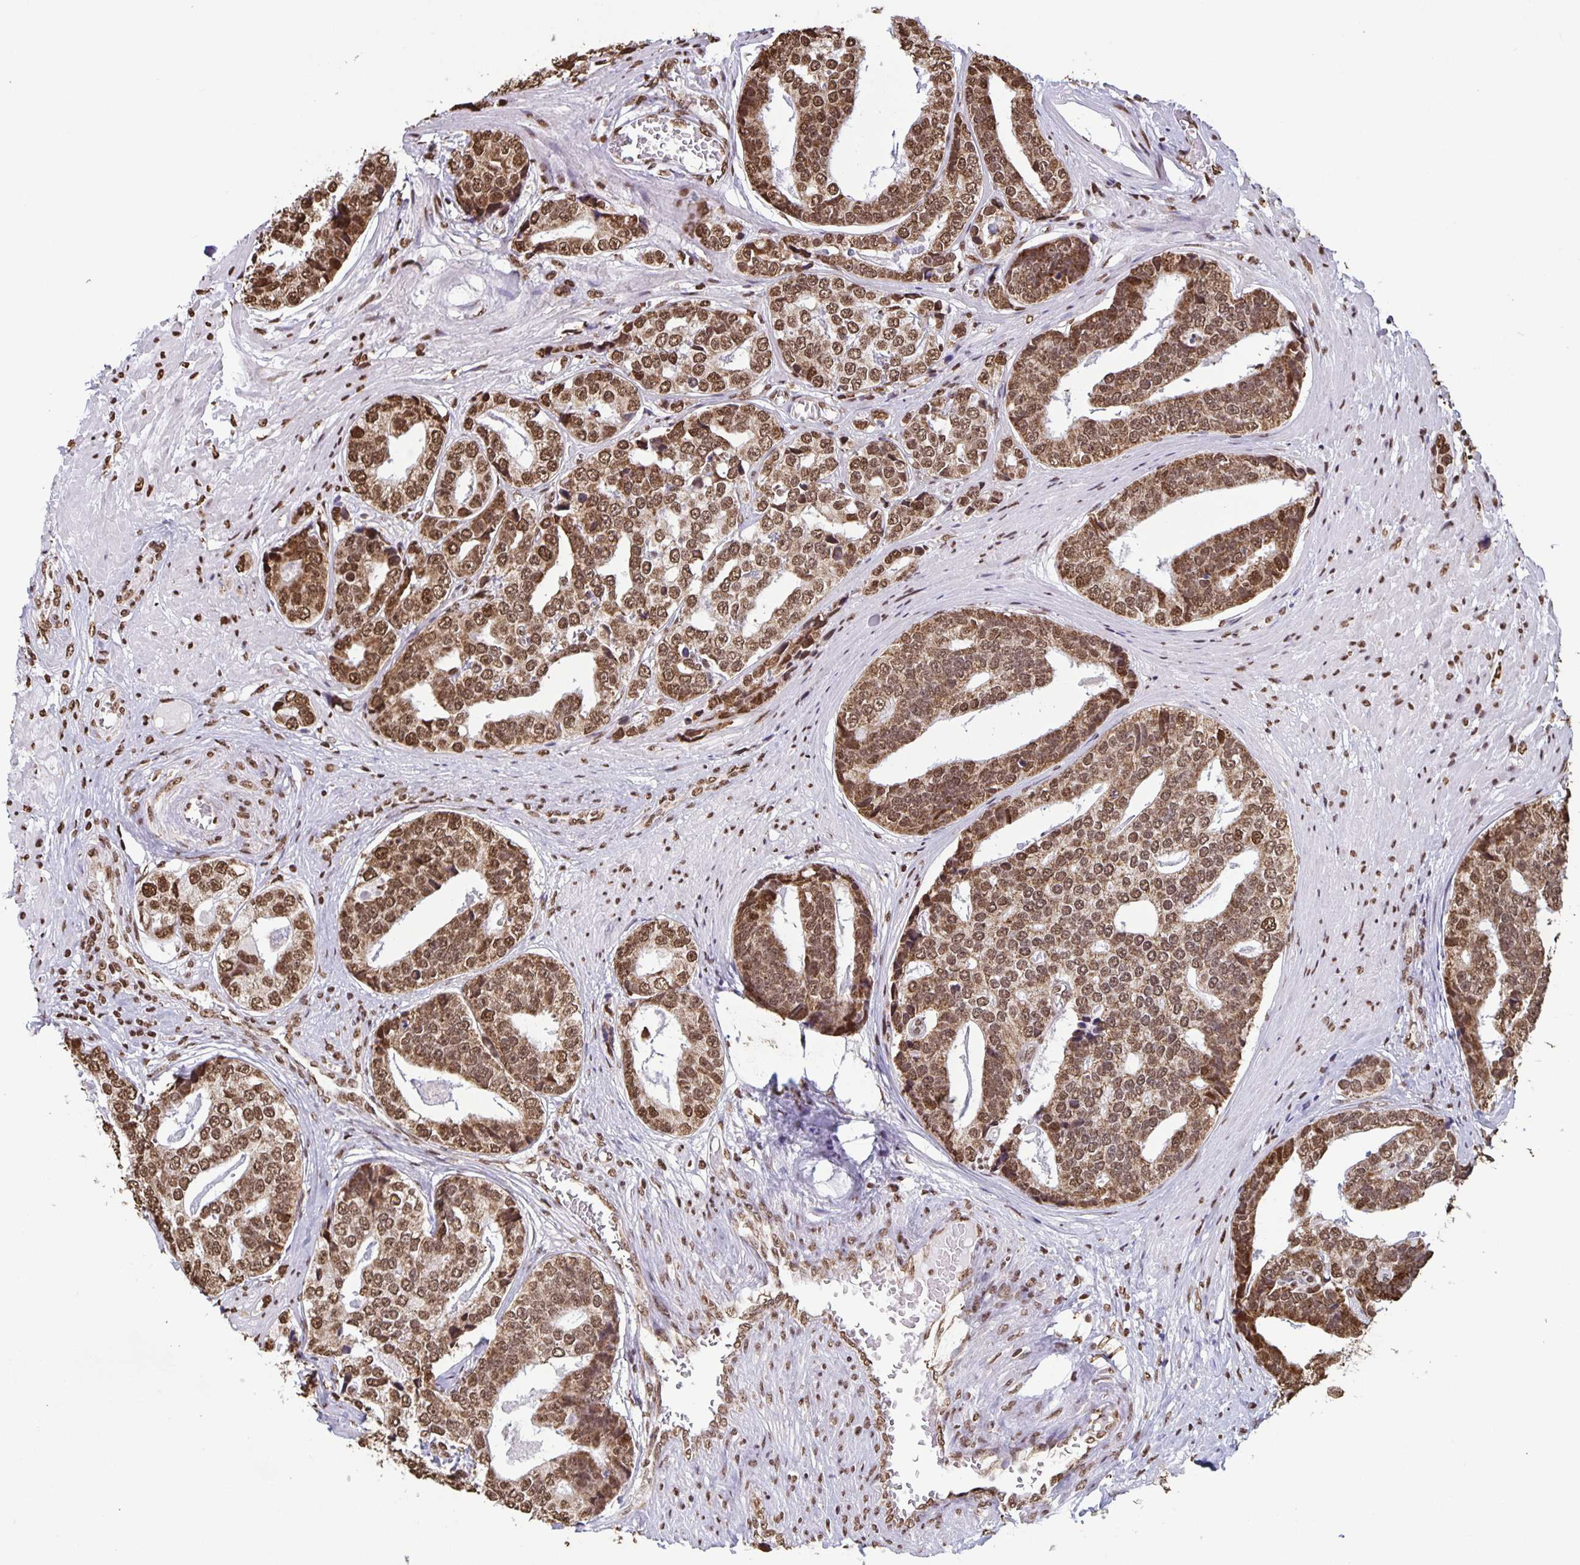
{"staining": {"intensity": "moderate", "quantity": ">75%", "location": "nuclear"}, "tissue": "prostate cancer", "cell_type": "Tumor cells", "image_type": "cancer", "snomed": [{"axis": "morphology", "description": "Adenocarcinoma, High grade"}, {"axis": "topography", "description": "Prostate"}], "caption": "DAB immunohistochemical staining of human prostate cancer demonstrates moderate nuclear protein expression in approximately >75% of tumor cells.", "gene": "DUT", "patient": {"sex": "male", "age": 71}}